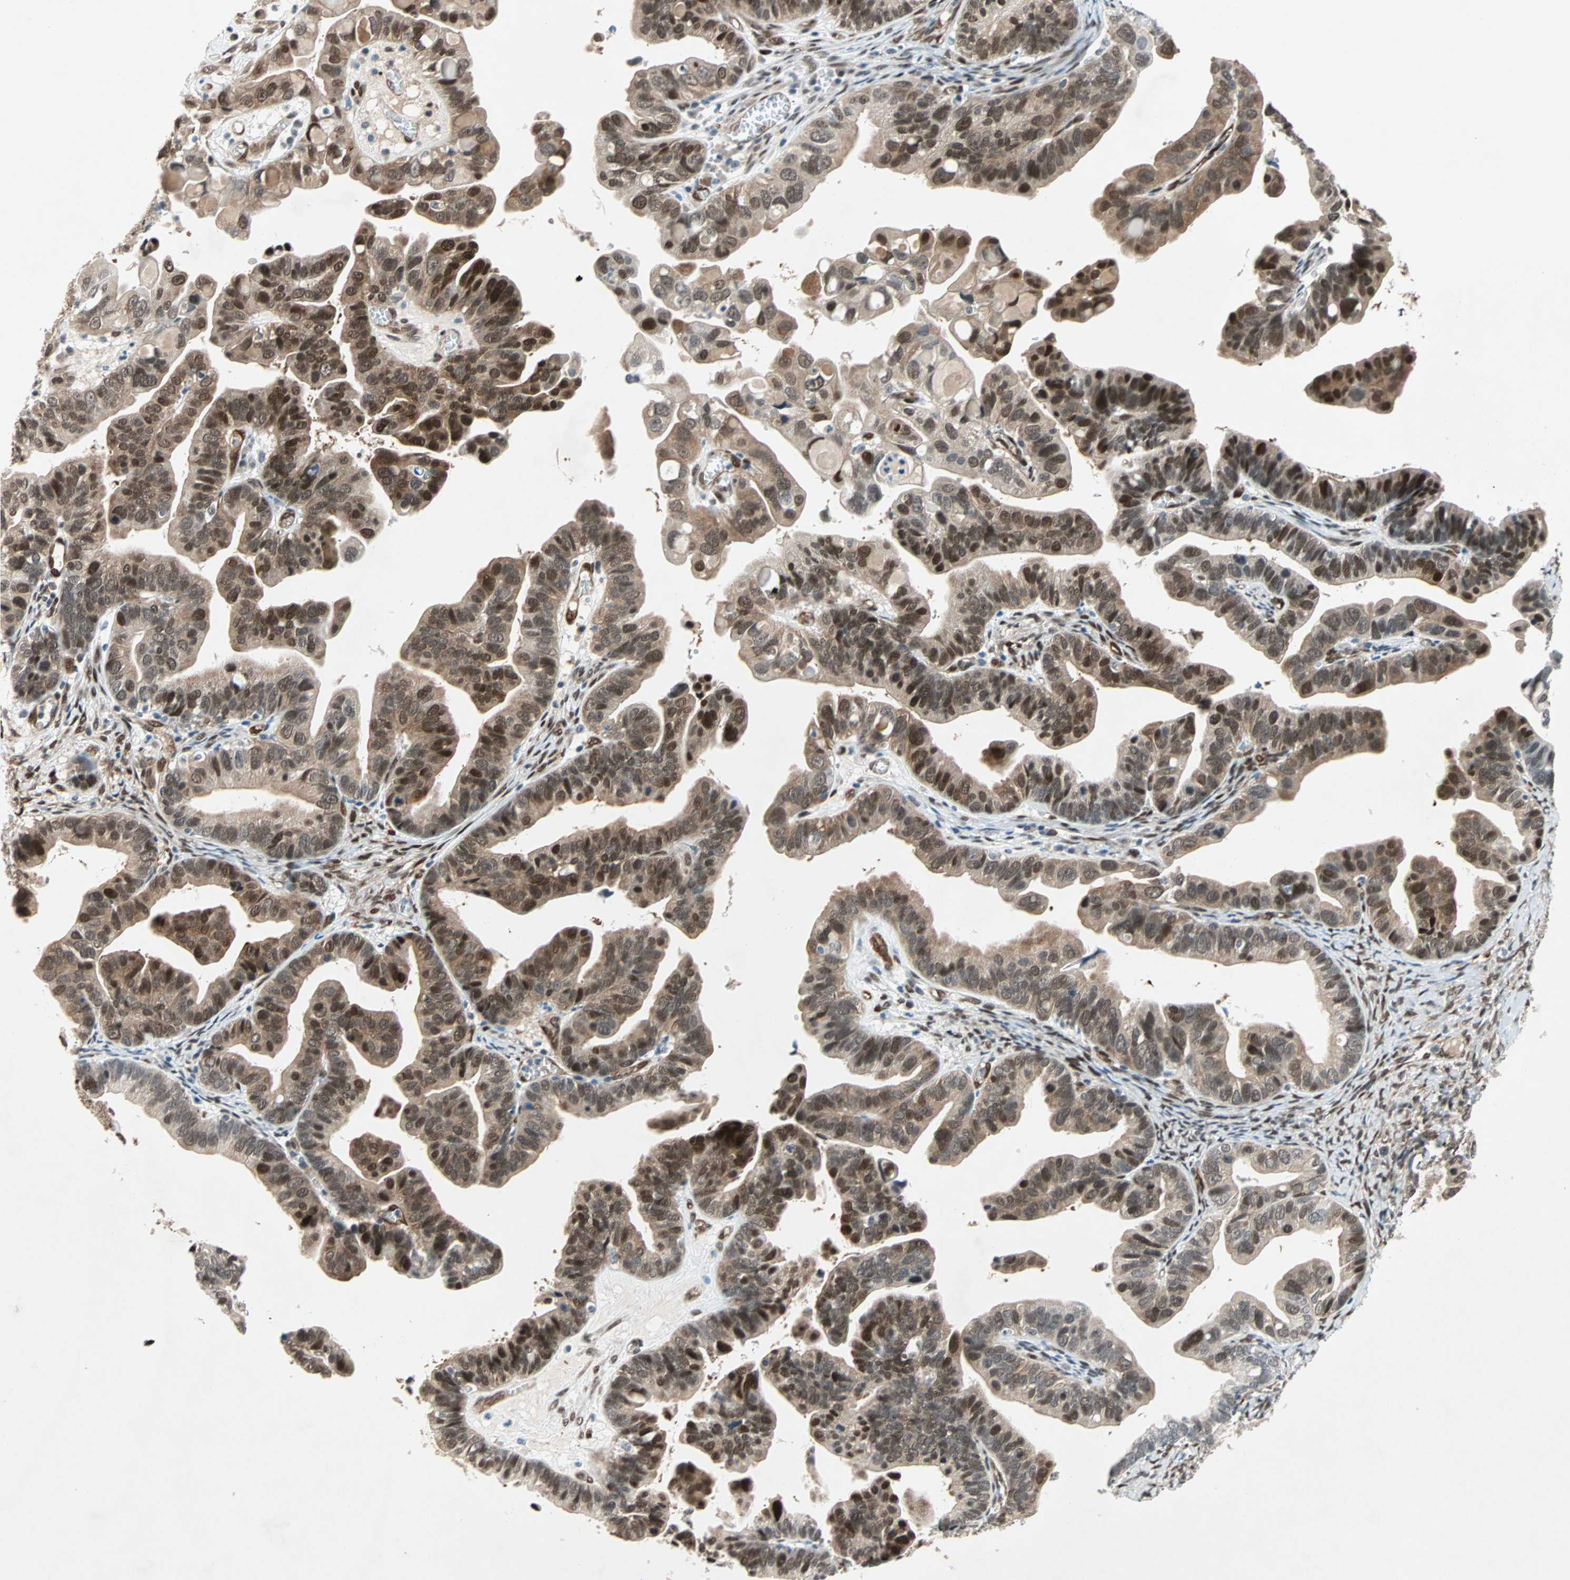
{"staining": {"intensity": "strong", "quantity": ">75%", "location": "cytoplasmic/membranous,nuclear"}, "tissue": "ovarian cancer", "cell_type": "Tumor cells", "image_type": "cancer", "snomed": [{"axis": "morphology", "description": "Cystadenocarcinoma, serous, NOS"}, {"axis": "topography", "description": "Ovary"}], "caption": "High-power microscopy captured an immunohistochemistry histopathology image of ovarian cancer, revealing strong cytoplasmic/membranous and nuclear staining in about >75% of tumor cells.", "gene": "WWTR1", "patient": {"sex": "female", "age": 56}}